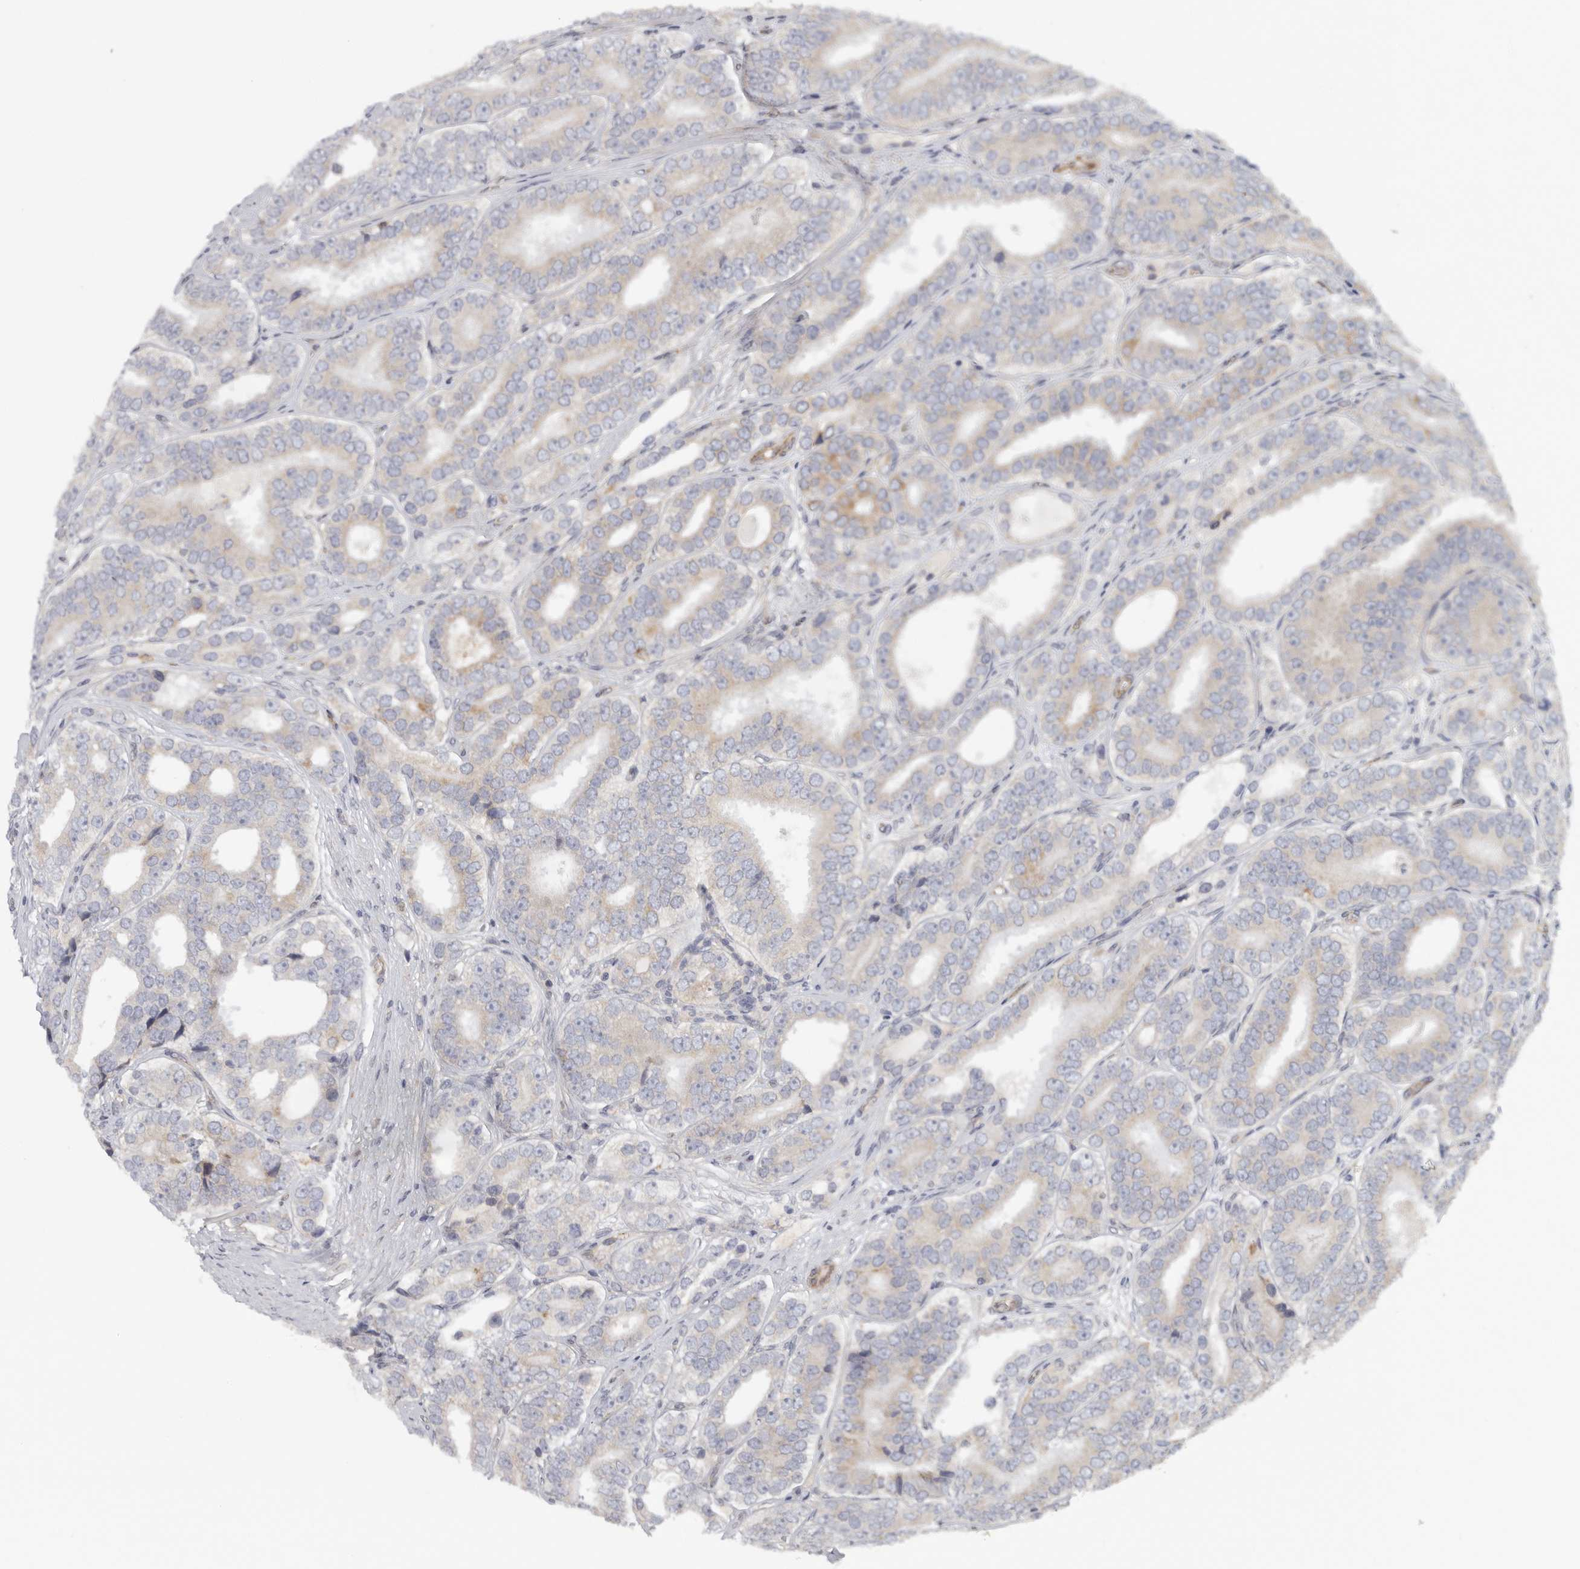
{"staining": {"intensity": "moderate", "quantity": "<25%", "location": "cytoplasmic/membranous"}, "tissue": "prostate cancer", "cell_type": "Tumor cells", "image_type": "cancer", "snomed": [{"axis": "morphology", "description": "Adenocarcinoma, High grade"}, {"axis": "topography", "description": "Prostate"}], "caption": "The histopathology image shows a brown stain indicating the presence of a protein in the cytoplasmic/membranous of tumor cells in high-grade adenocarcinoma (prostate). (Brightfield microscopy of DAB IHC at high magnification).", "gene": "BCAP29", "patient": {"sex": "male", "age": 56}}